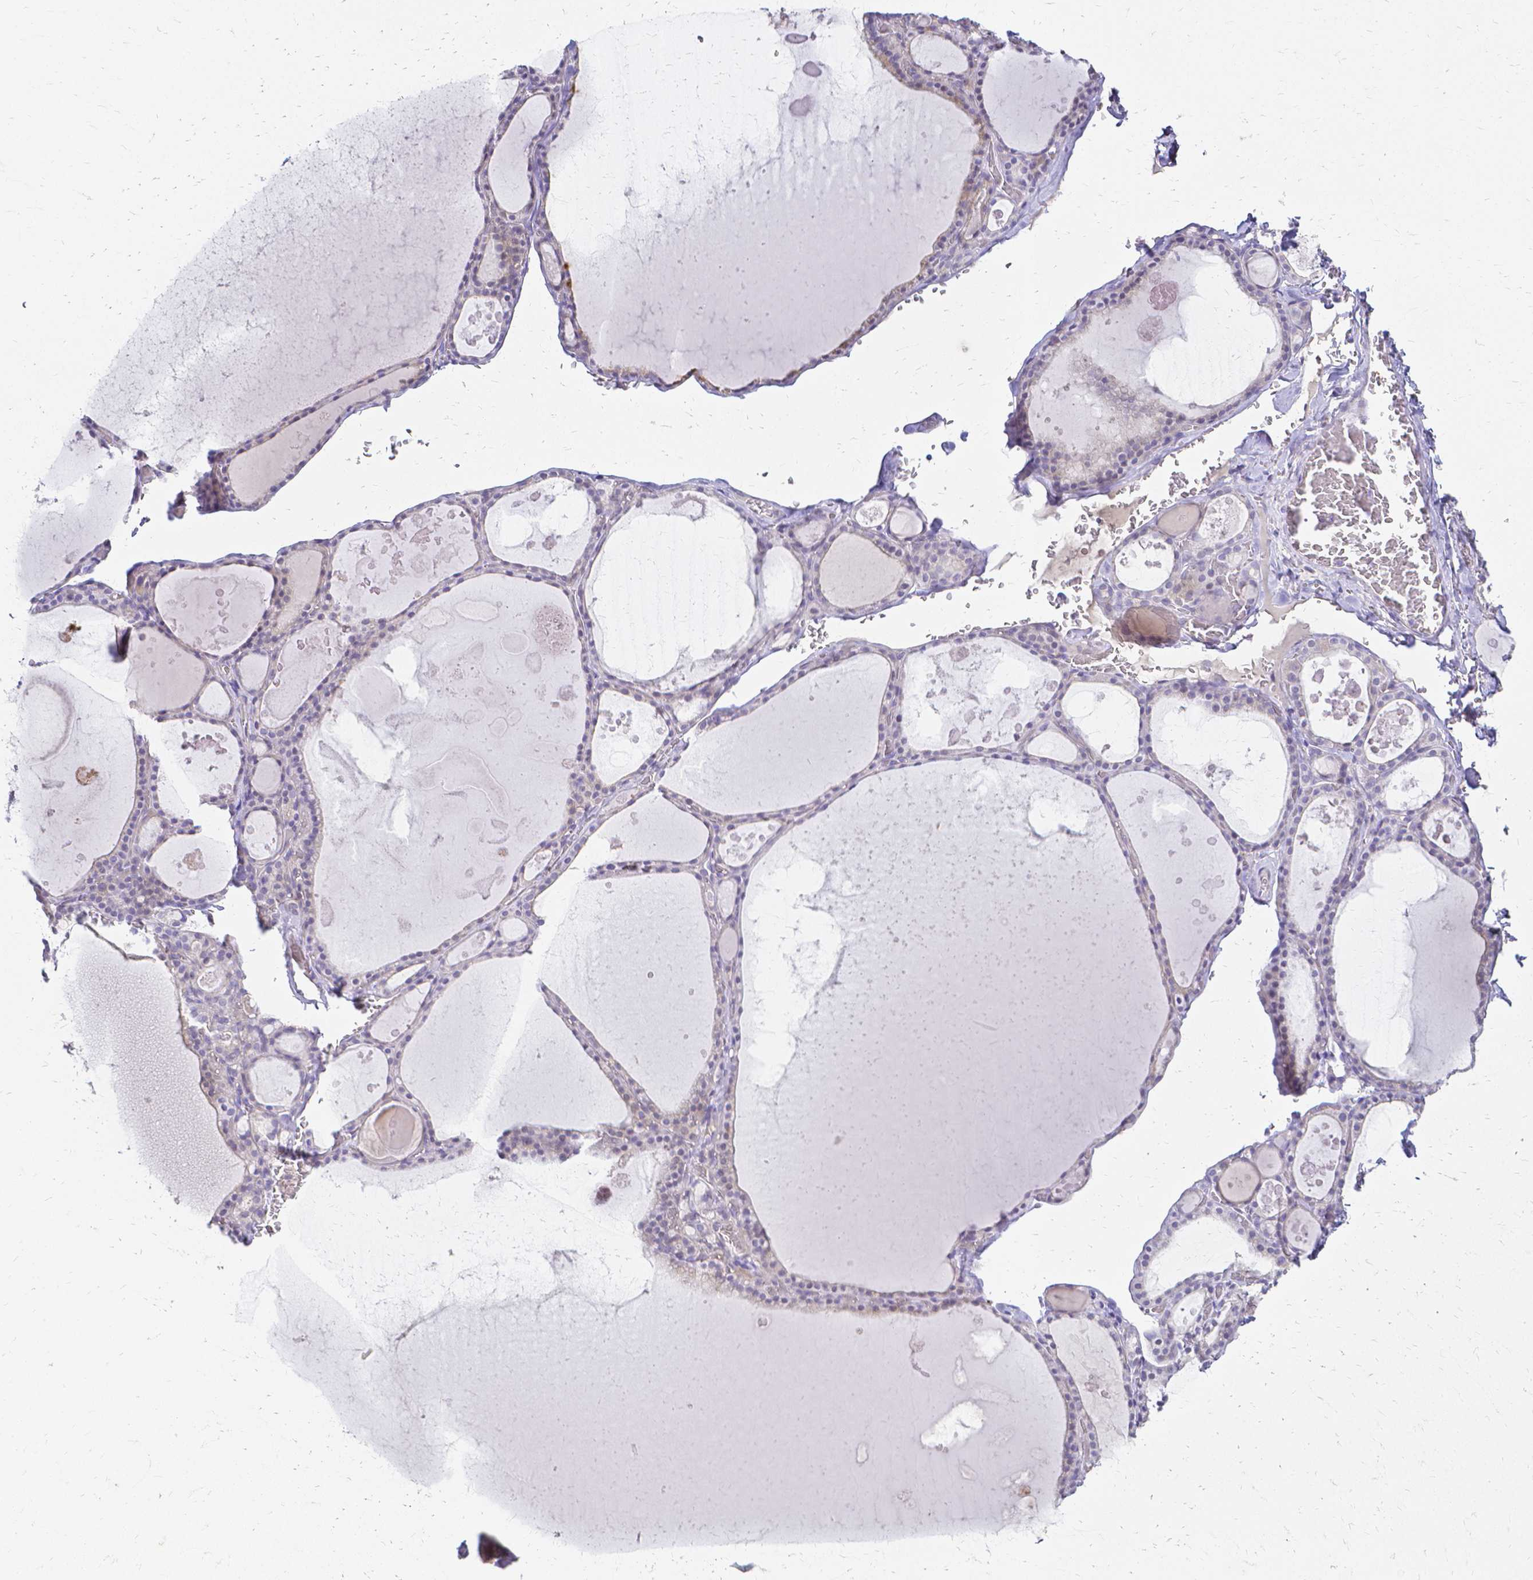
{"staining": {"intensity": "negative", "quantity": "none", "location": "none"}, "tissue": "thyroid gland", "cell_type": "Glandular cells", "image_type": "normal", "snomed": [{"axis": "morphology", "description": "Normal tissue, NOS"}, {"axis": "topography", "description": "Thyroid gland"}], "caption": "Protein analysis of unremarkable thyroid gland reveals no significant staining in glandular cells. Brightfield microscopy of immunohistochemistry (IHC) stained with DAB (brown) and hematoxylin (blue), captured at high magnification.", "gene": "CCNB1", "patient": {"sex": "male", "age": 56}}